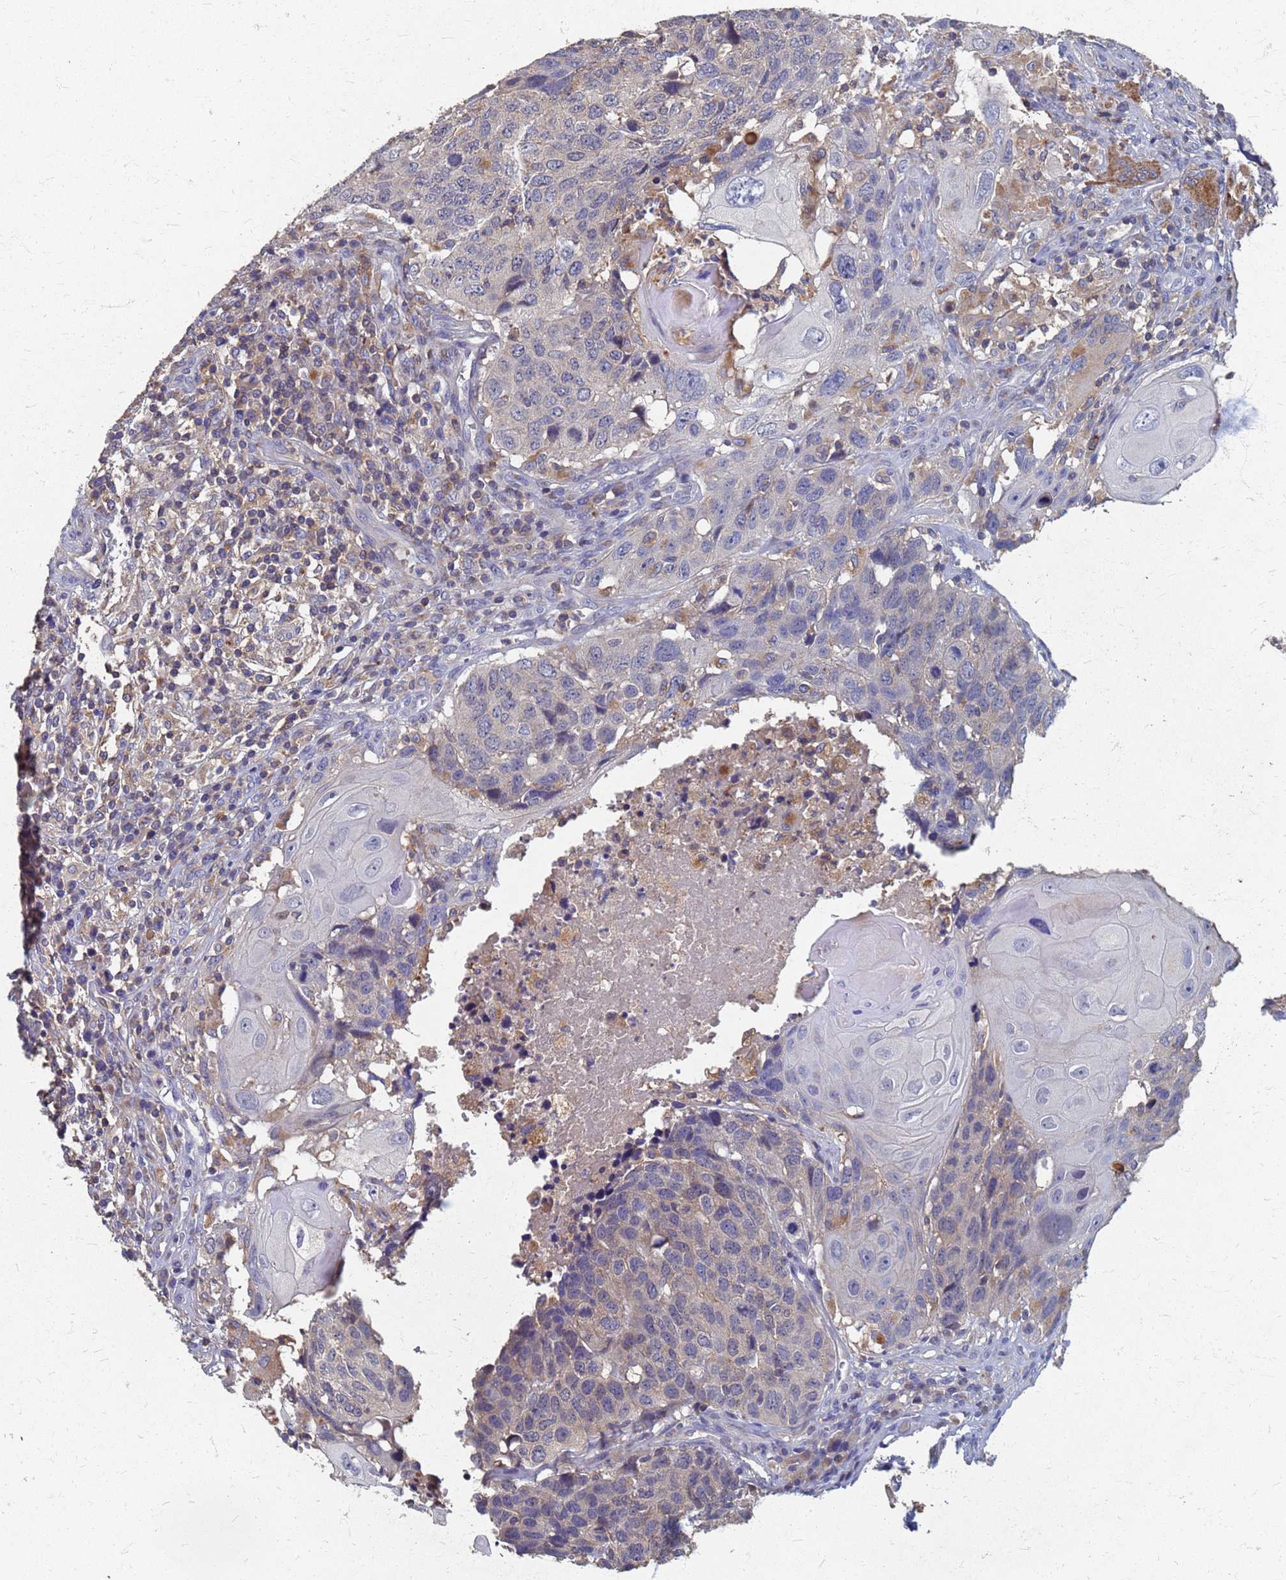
{"staining": {"intensity": "weak", "quantity": "<25%", "location": "cytoplasmic/membranous"}, "tissue": "head and neck cancer", "cell_type": "Tumor cells", "image_type": "cancer", "snomed": [{"axis": "morphology", "description": "Squamous cell carcinoma, NOS"}, {"axis": "topography", "description": "Head-Neck"}], "caption": "This is an immunohistochemistry (IHC) micrograph of human head and neck squamous cell carcinoma. There is no positivity in tumor cells.", "gene": "KRCC1", "patient": {"sex": "male", "age": 66}}